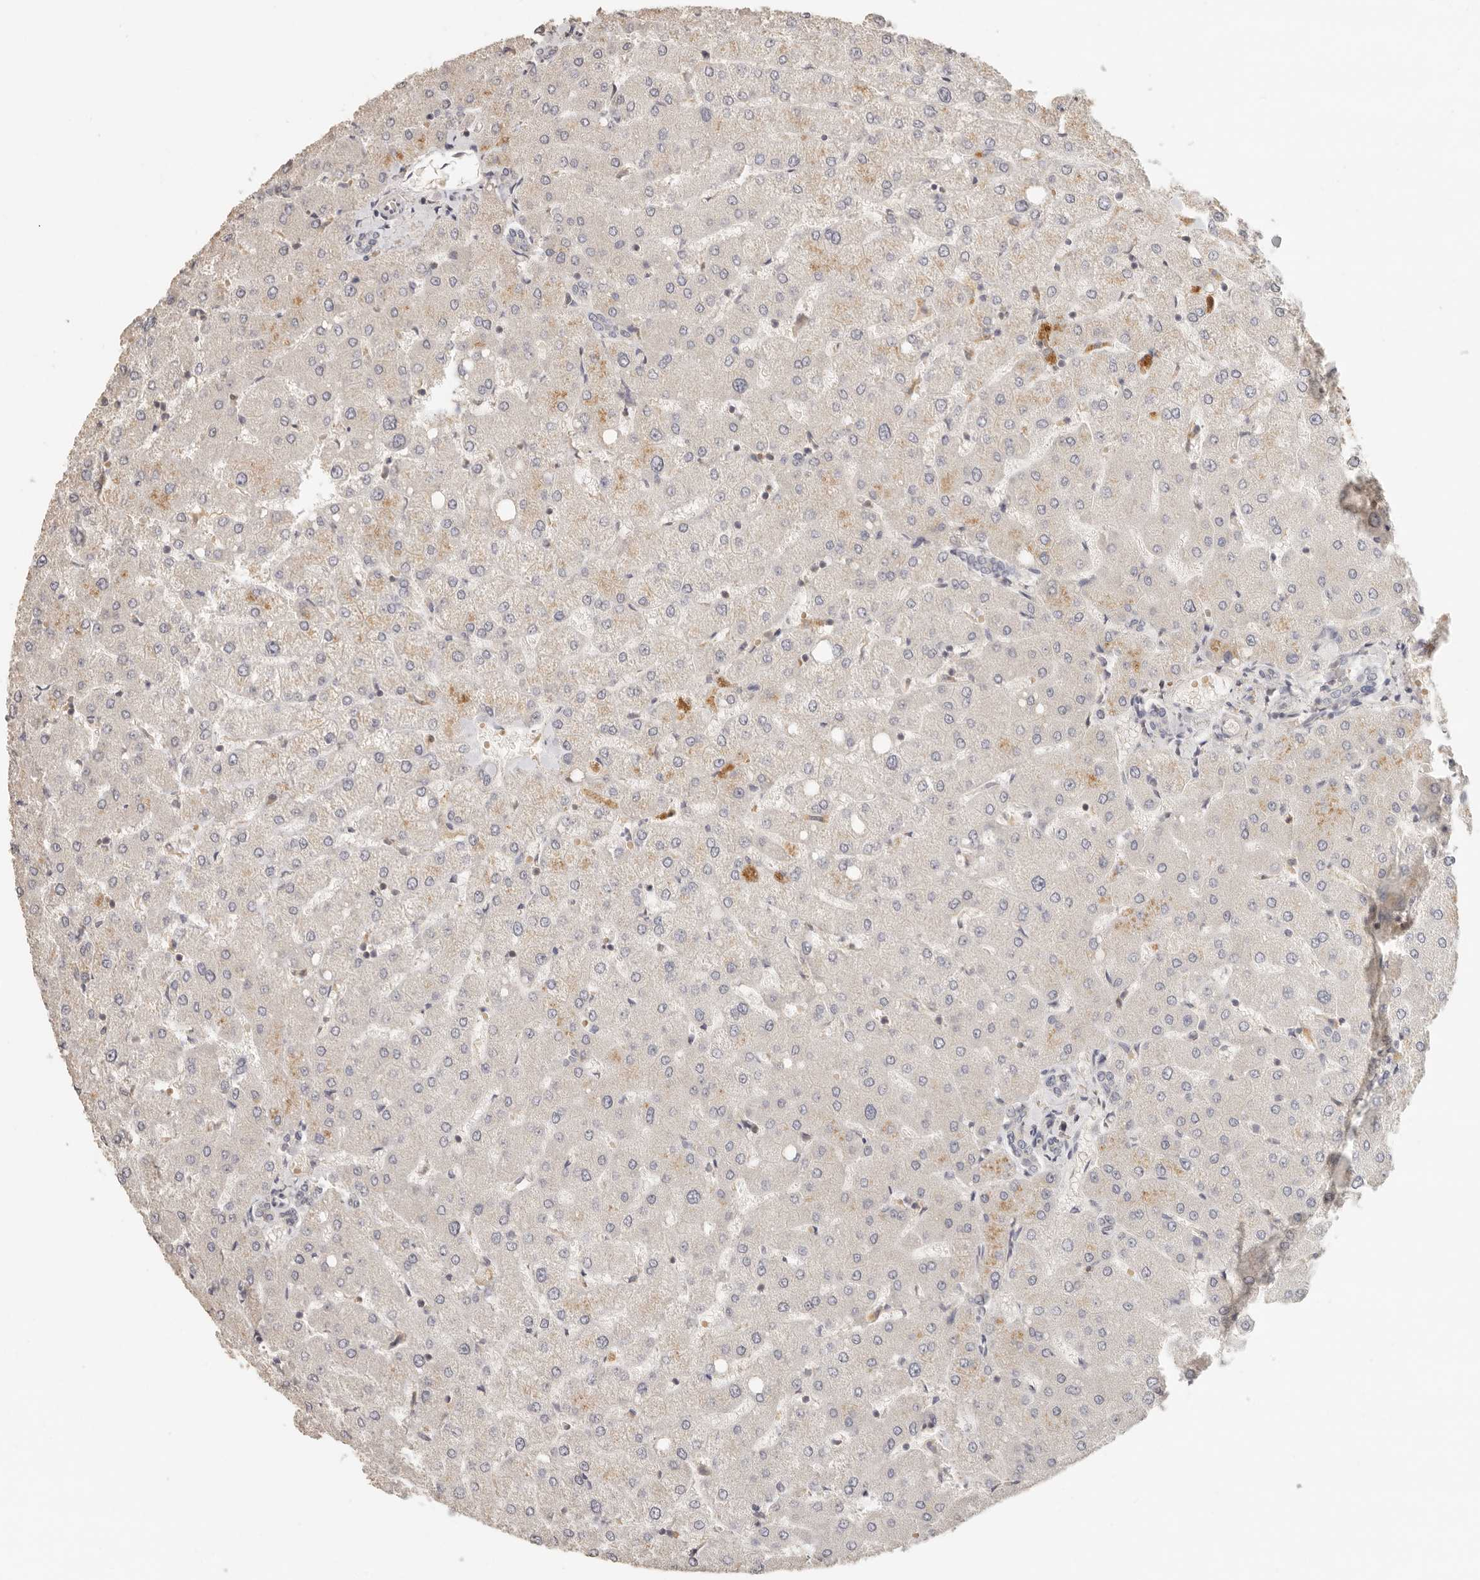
{"staining": {"intensity": "negative", "quantity": "none", "location": "none"}, "tissue": "liver", "cell_type": "Cholangiocytes", "image_type": "normal", "snomed": [{"axis": "morphology", "description": "Normal tissue, NOS"}, {"axis": "topography", "description": "Liver"}], "caption": "Photomicrograph shows no significant protein expression in cholangiocytes of benign liver. The staining was performed using DAB to visualize the protein expression in brown, while the nuclei were stained in blue with hematoxylin (Magnification: 20x).", "gene": "CSK", "patient": {"sex": "female", "age": 54}}